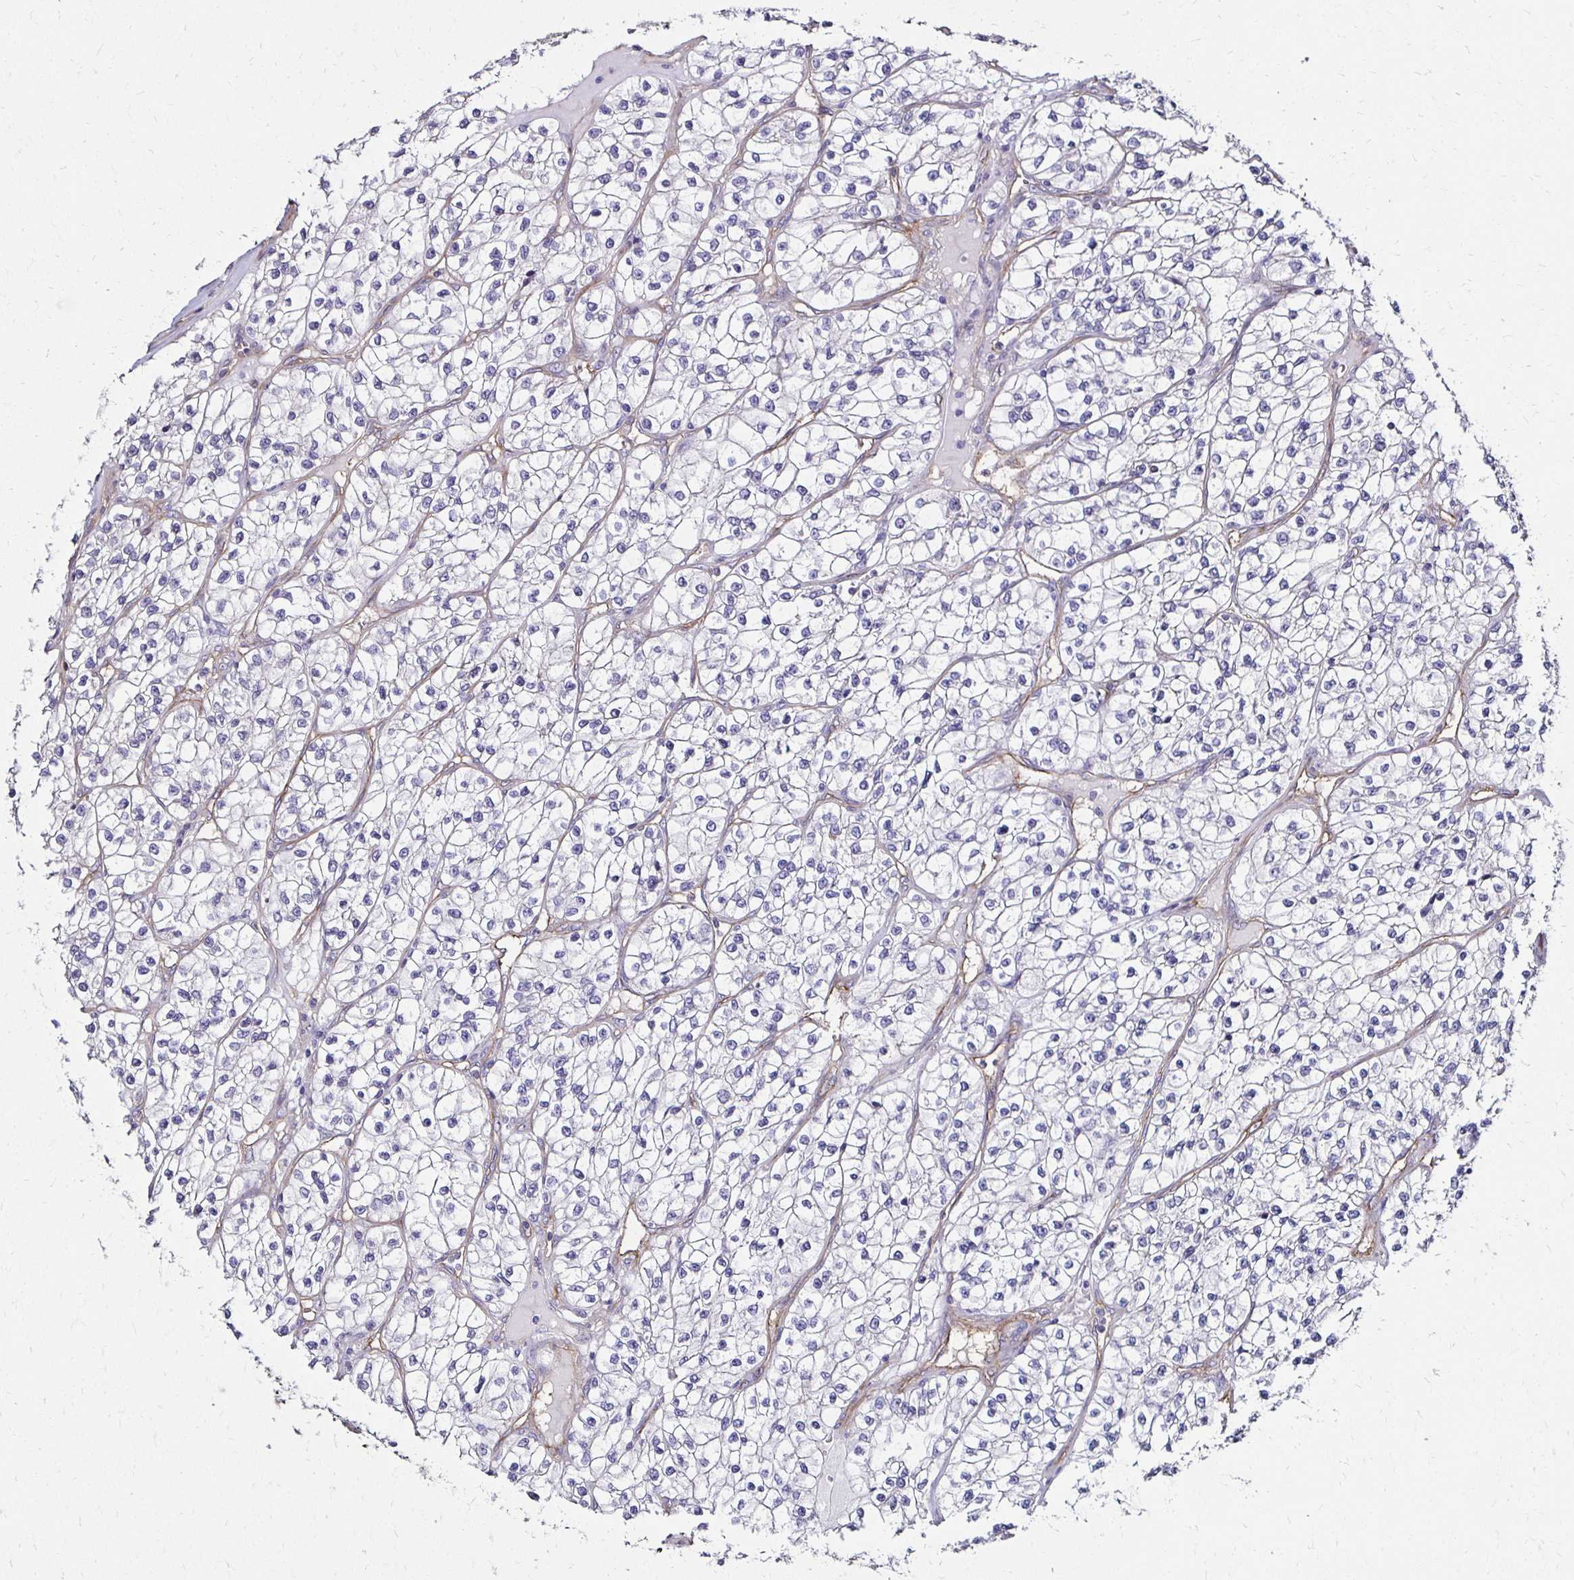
{"staining": {"intensity": "negative", "quantity": "none", "location": "none"}, "tissue": "renal cancer", "cell_type": "Tumor cells", "image_type": "cancer", "snomed": [{"axis": "morphology", "description": "Adenocarcinoma, NOS"}, {"axis": "topography", "description": "Kidney"}], "caption": "Tumor cells show no significant staining in renal cancer.", "gene": "ITGB1", "patient": {"sex": "female", "age": 57}}